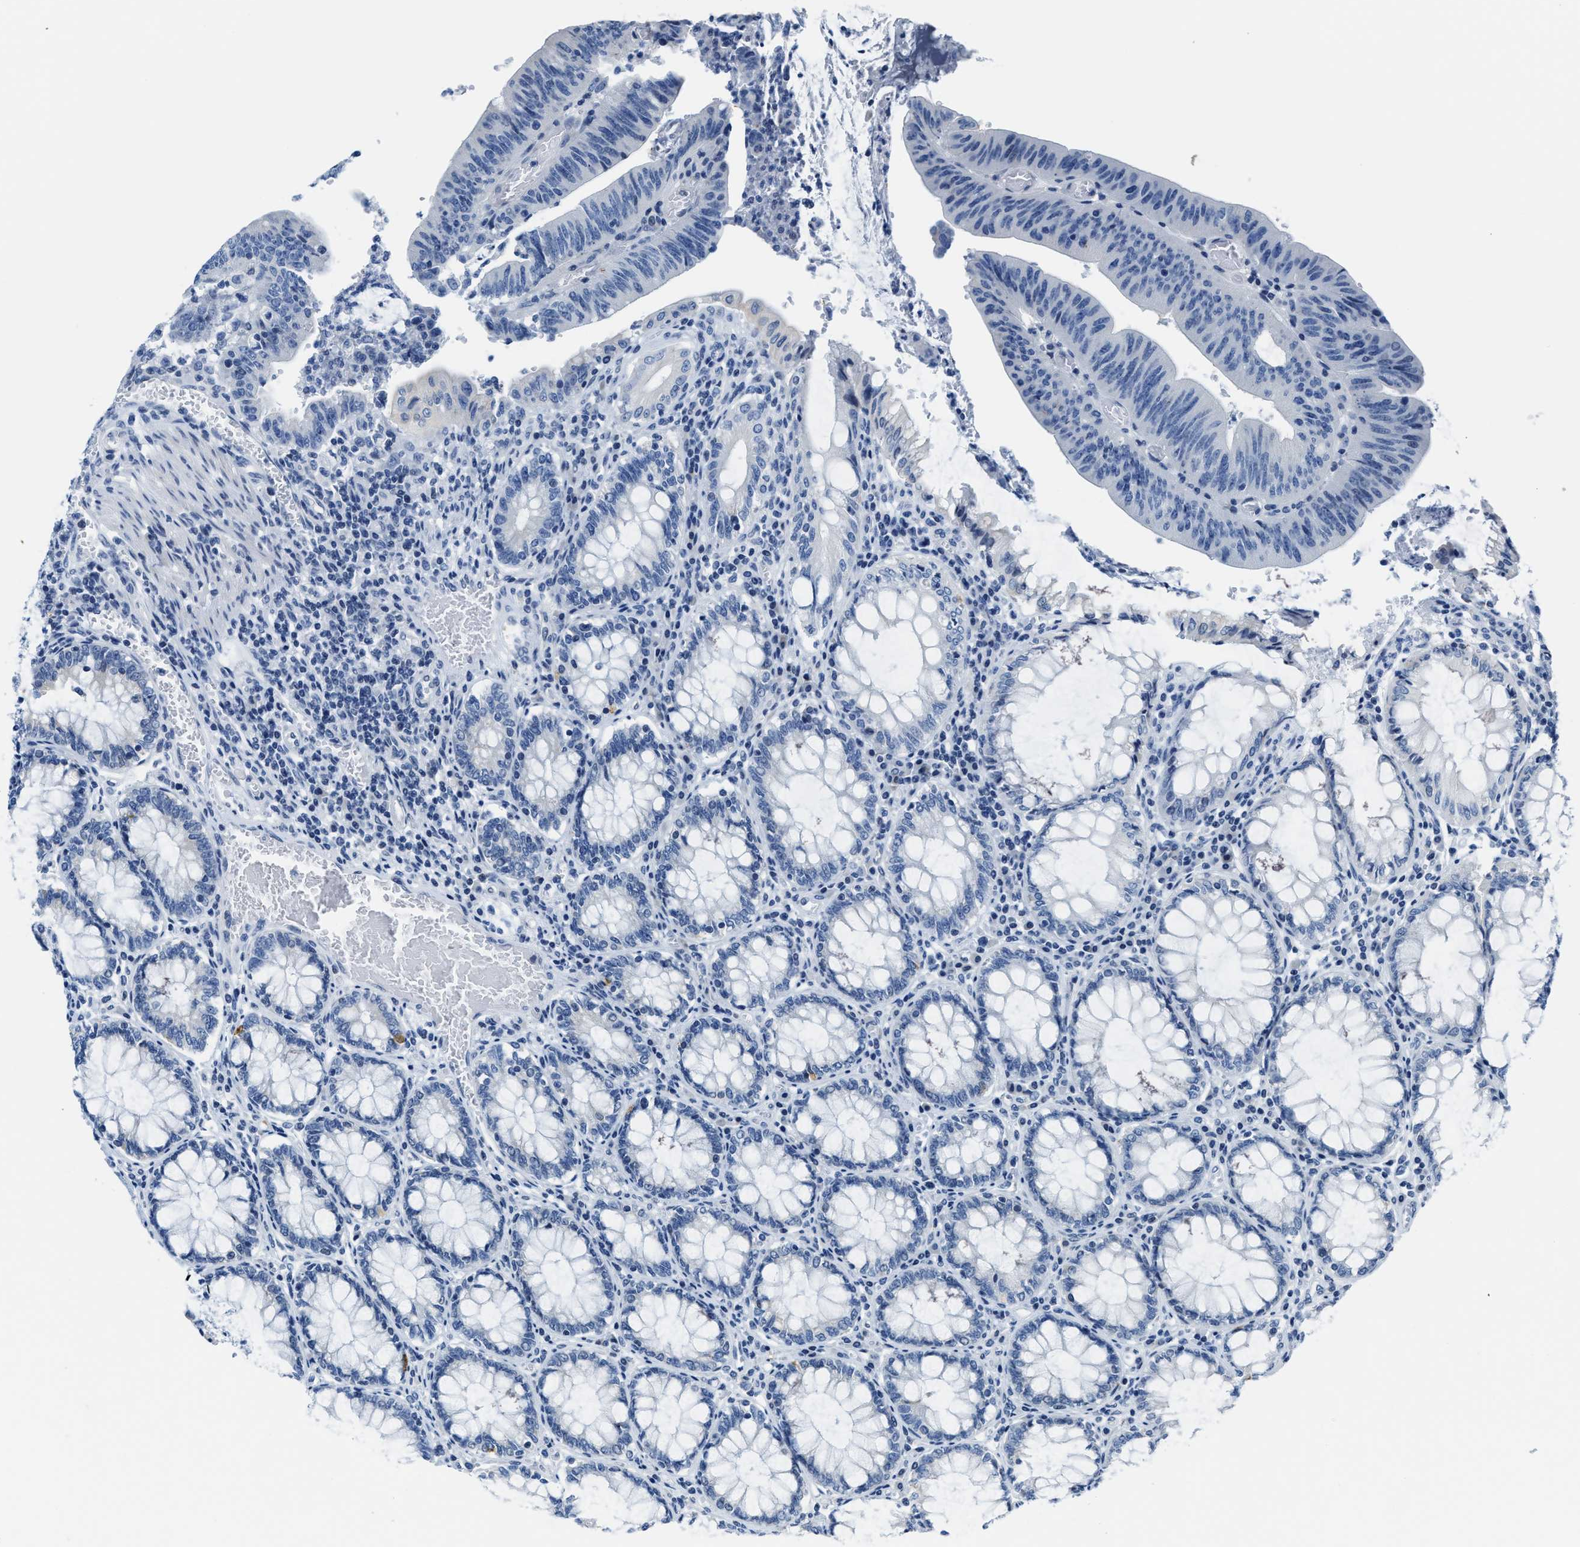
{"staining": {"intensity": "negative", "quantity": "none", "location": "none"}, "tissue": "colorectal cancer", "cell_type": "Tumor cells", "image_type": "cancer", "snomed": [{"axis": "morphology", "description": "Normal tissue, NOS"}, {"axis": "morphology", "description": "Adenocarcinoma, NOS"}, {"axis": "topography", "description": "Rectum"}], "caption": "Immunohistochemical staining of adenocarcinoma (colorectal) shows no significant staining in tumor cells.", "gene": "ASZ1", "patient": {"sex": "female", "age": 66}}